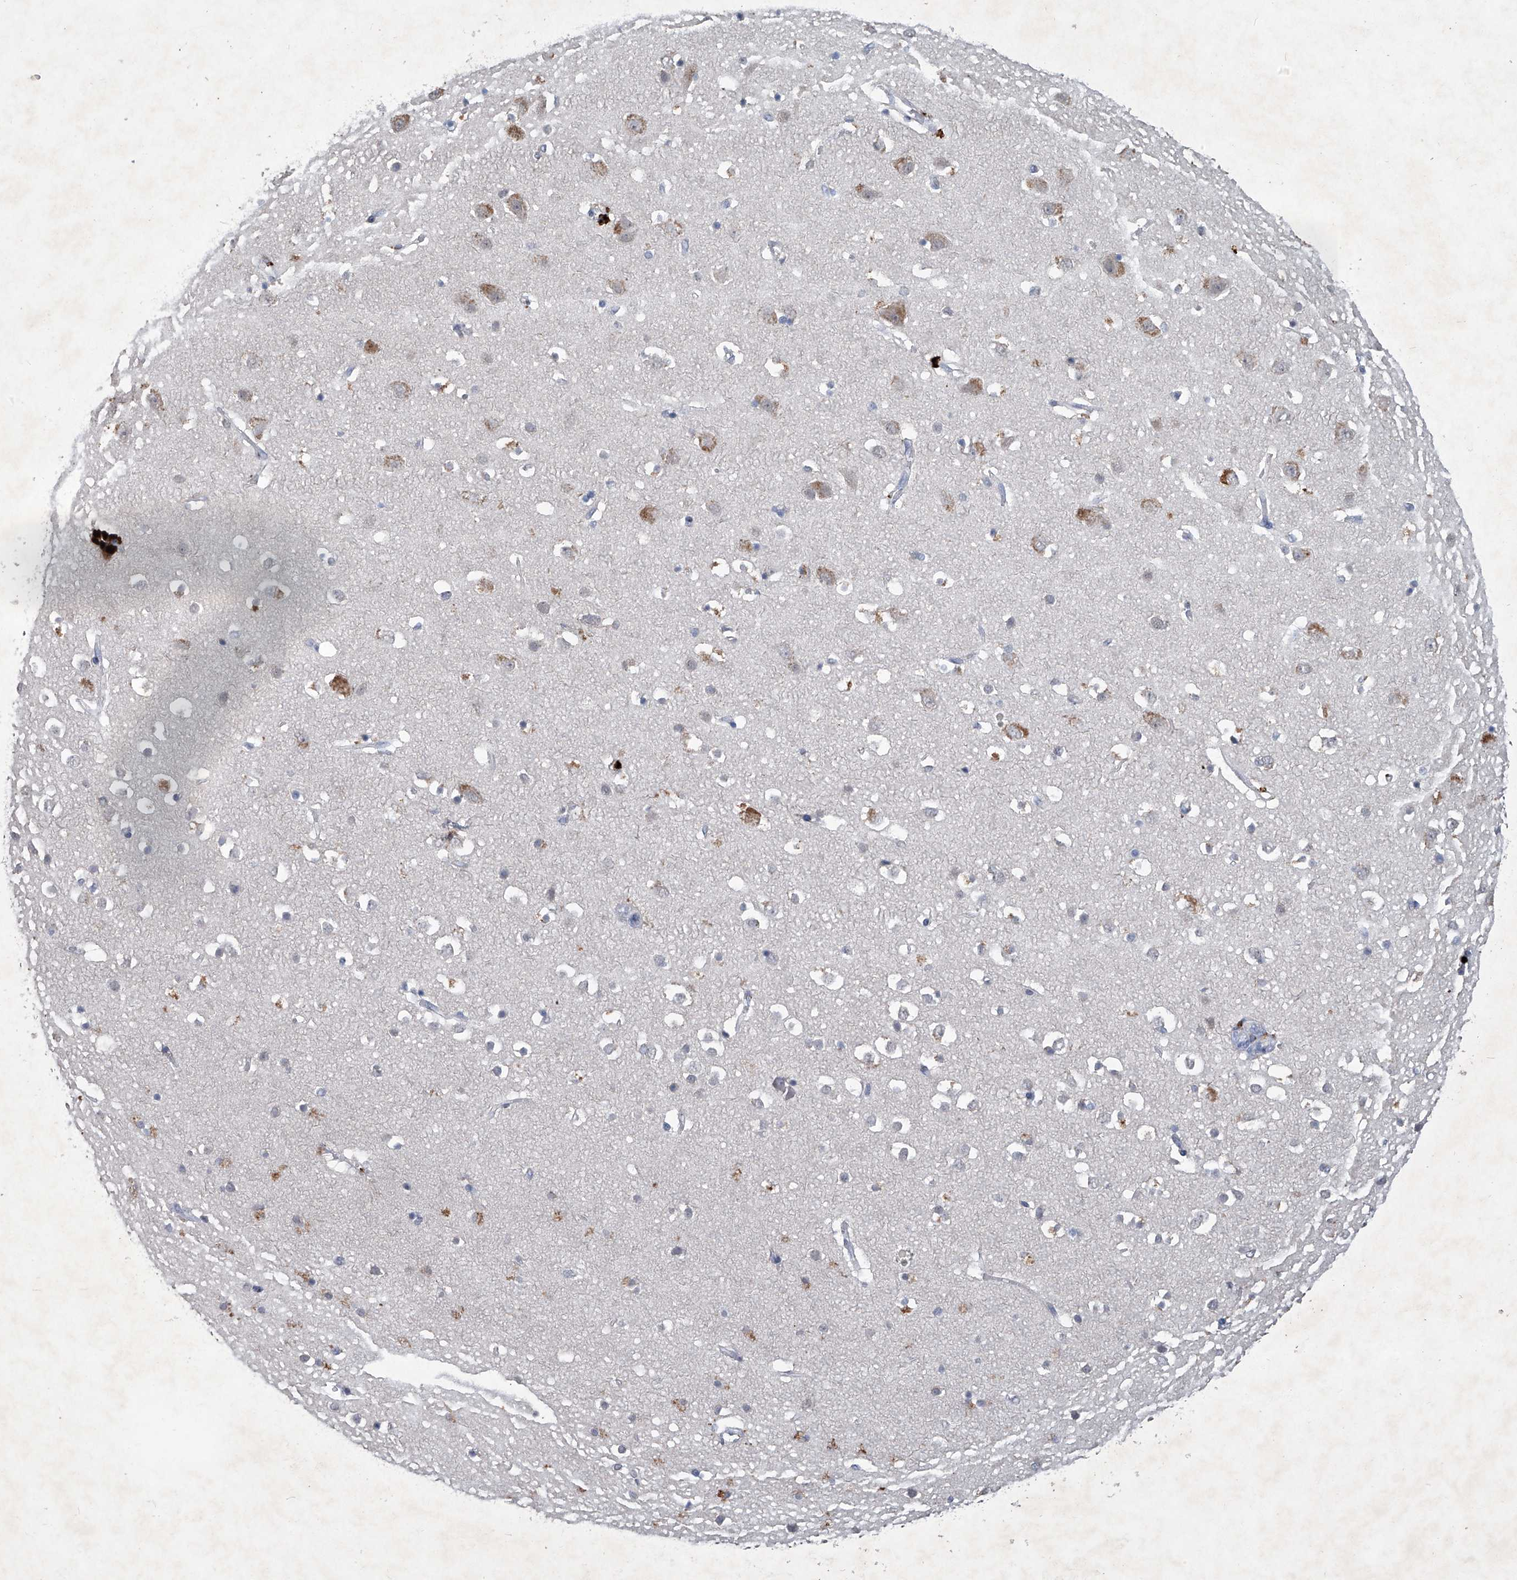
{"staining": {"intensity": "negative", "quantity": "none", "location": "none"}, "tissue": "cerebral cortex", "cell_type": "Endothelial cells", "image_type": "normal", "snomed": [{"axis": "morphology", "description": "Normal tissue, NOS"}, {"axis": "topography", "description": "Cerebral cortex"}], "caption": "DAB immunohistochemical staining of unremarkable human cerebral cortex demonstrates no significant staining in endothelial cells. (Brightfield microscopy of DAB immunohistochemistry at high magnification).", "gene": "PCSK5", "patient": {"sex": "male", "age": 54}}